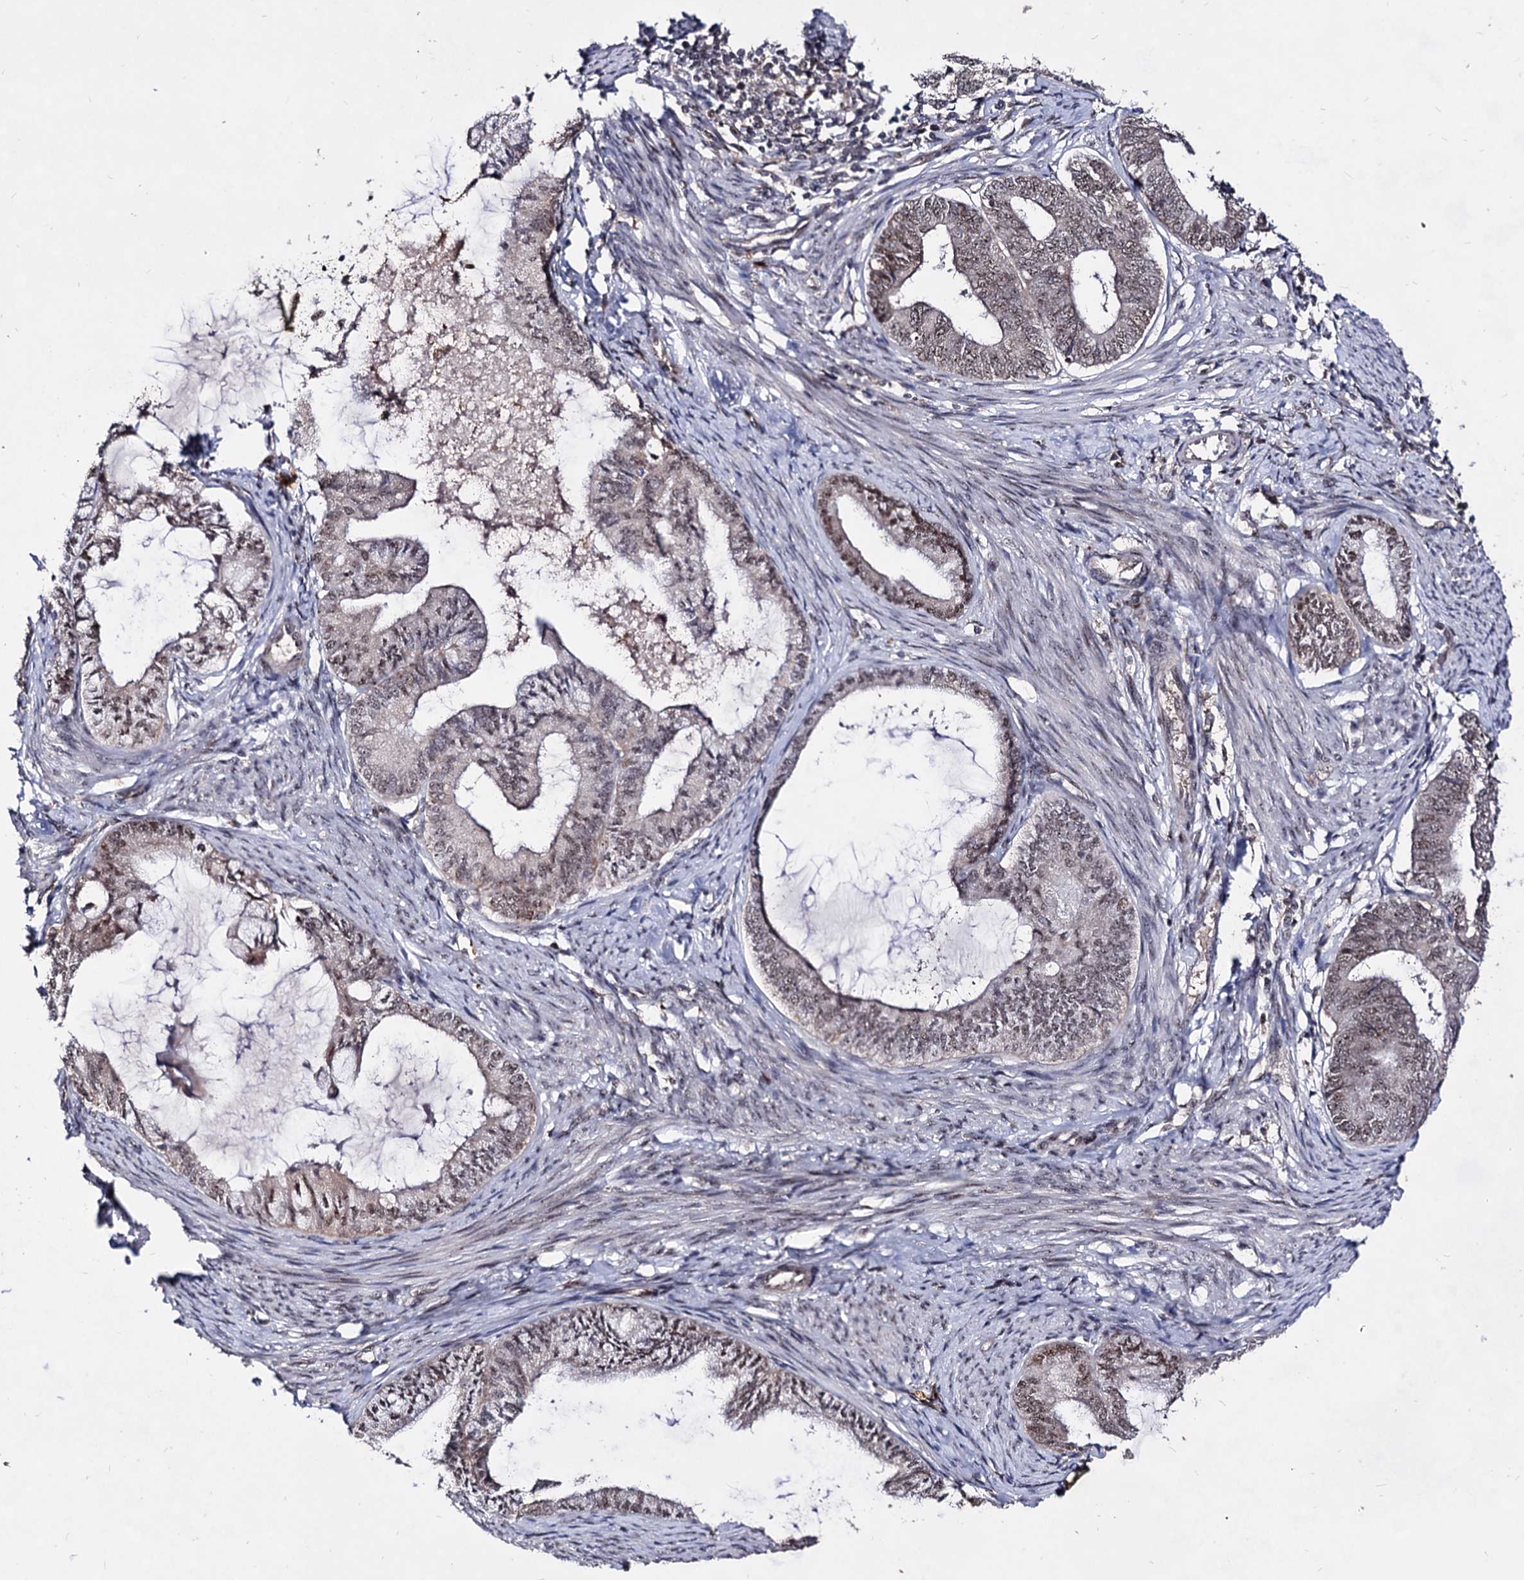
{"staining": {"intensity": "weak", "quantity": "25%-75%", "location": "nuclear"}, "tissue": "endometrial cancer", "cell_type": "Tumor cells", "image_type": "cancer", "snomed": [{"axis": "morphology", "description": "Adenocarcinoma, NOS"}, {"axis": "topography", "description": "Endometrium"}], "caption": "Tumor cells demonstrate low levels of weak nuclear staining in approximately 25%-75% of cells in human endometrial cancer (adenocarcinoma).", "gene": "EXOSC10", "patient": {"sex": "female", "age": 86}}